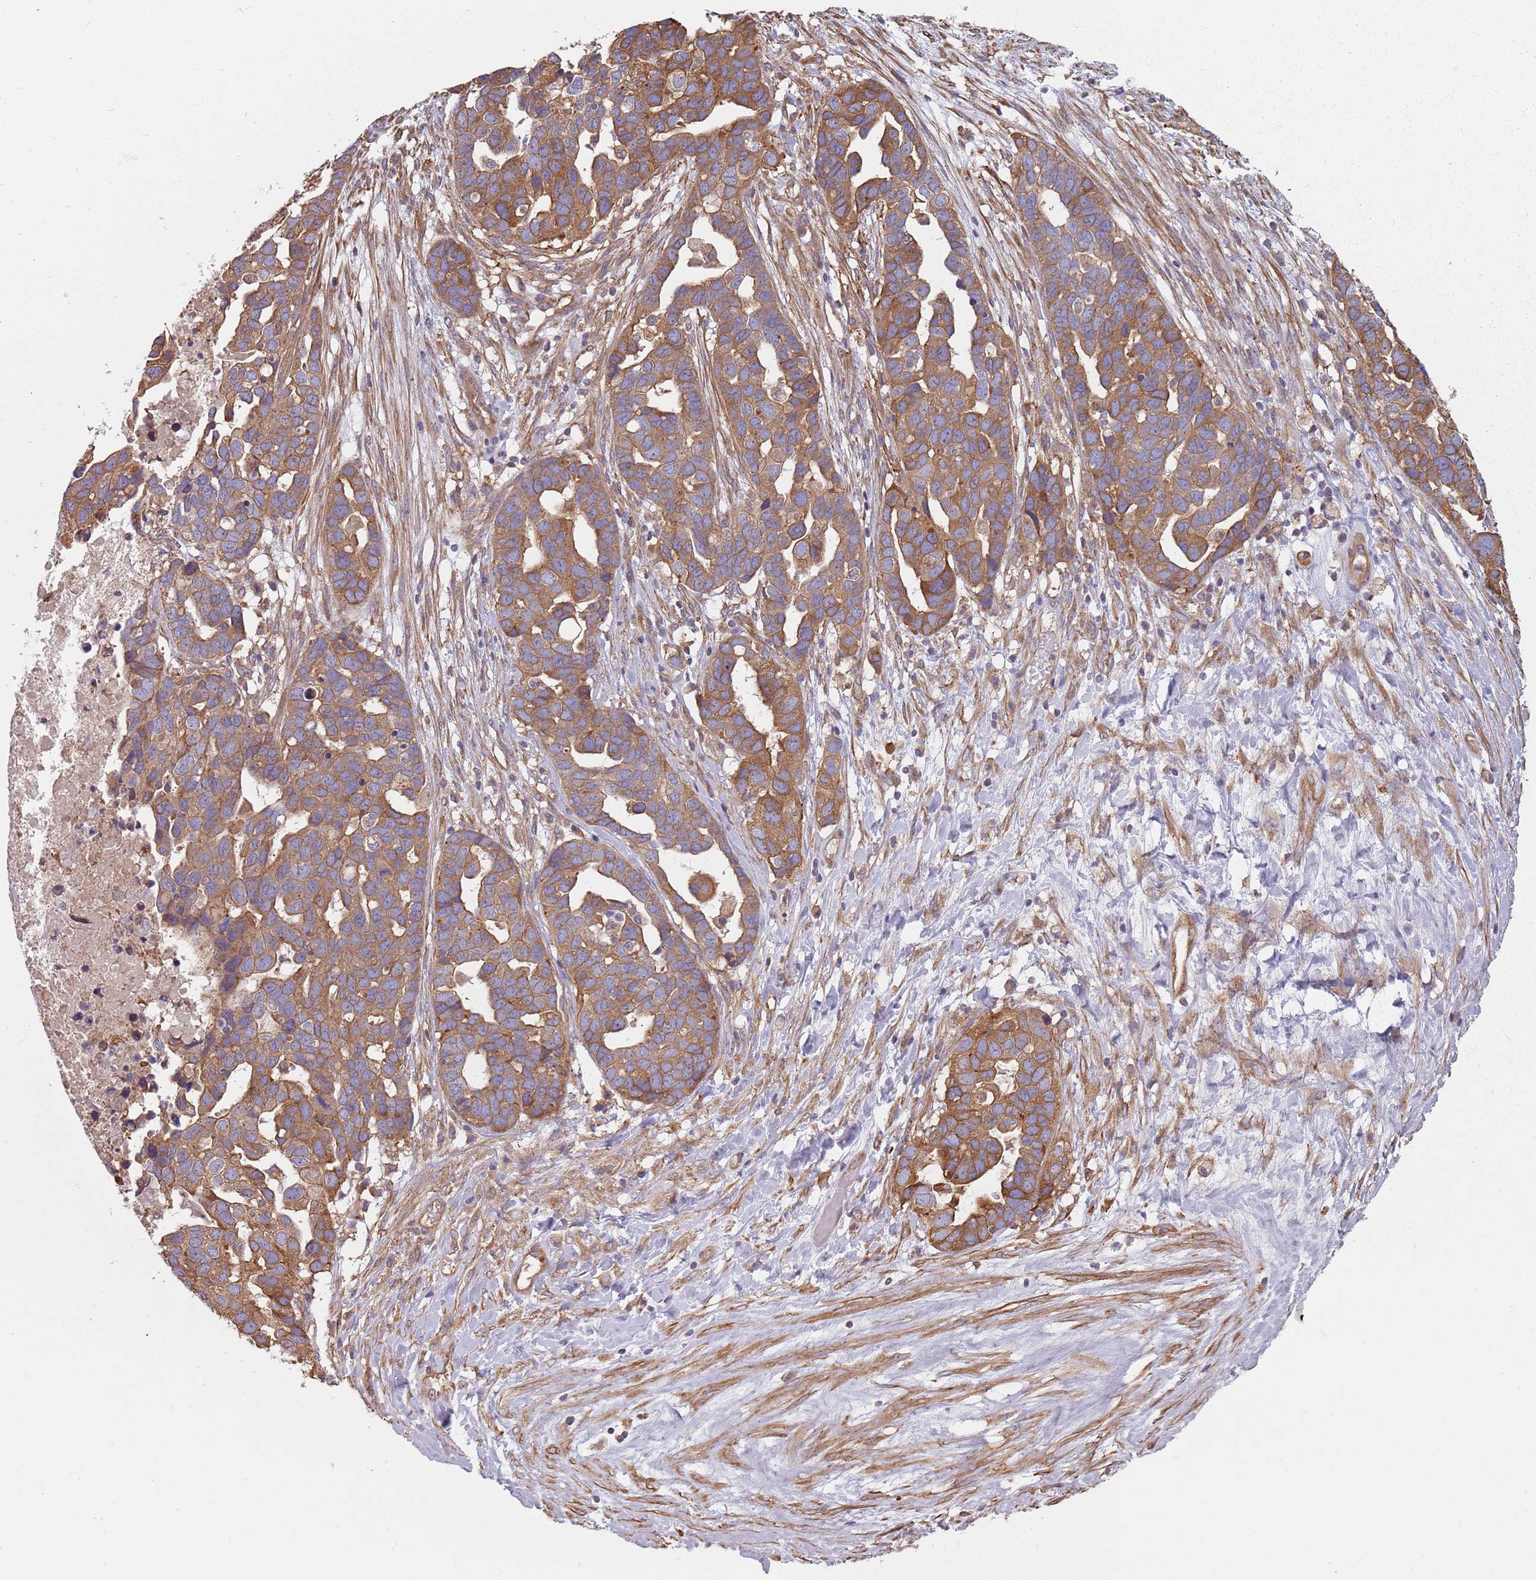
{"staining": {"intensity": "moderate", "quantity": ">75%", "location": "cytoplasmic/membranous"}, "tissue": "ovarian cancer", "cell_type": "Tumor cells", "image_type": "cancer", "snomed": [{"axis": "morphology", "description": "Cystadenocarcinoma, serous, NOS"}, {"axis": "topography", "description": "Ovary"}], "caption": "IHC staining of ovarian cancer, which demonstrates medium levels of moderate cytoplasmic/membranous positivity in about >75% of tumor cells indicating moderate cytoplasmic/membranous protein staining. The staining was performed using DAB (3,3'-diaminobenzidine) (brown) for protein detection and nuclei were counterstained in hematoxylin (blue).", "gene": "SPDL1", "patient": {"sex": "female", "age": 54}}